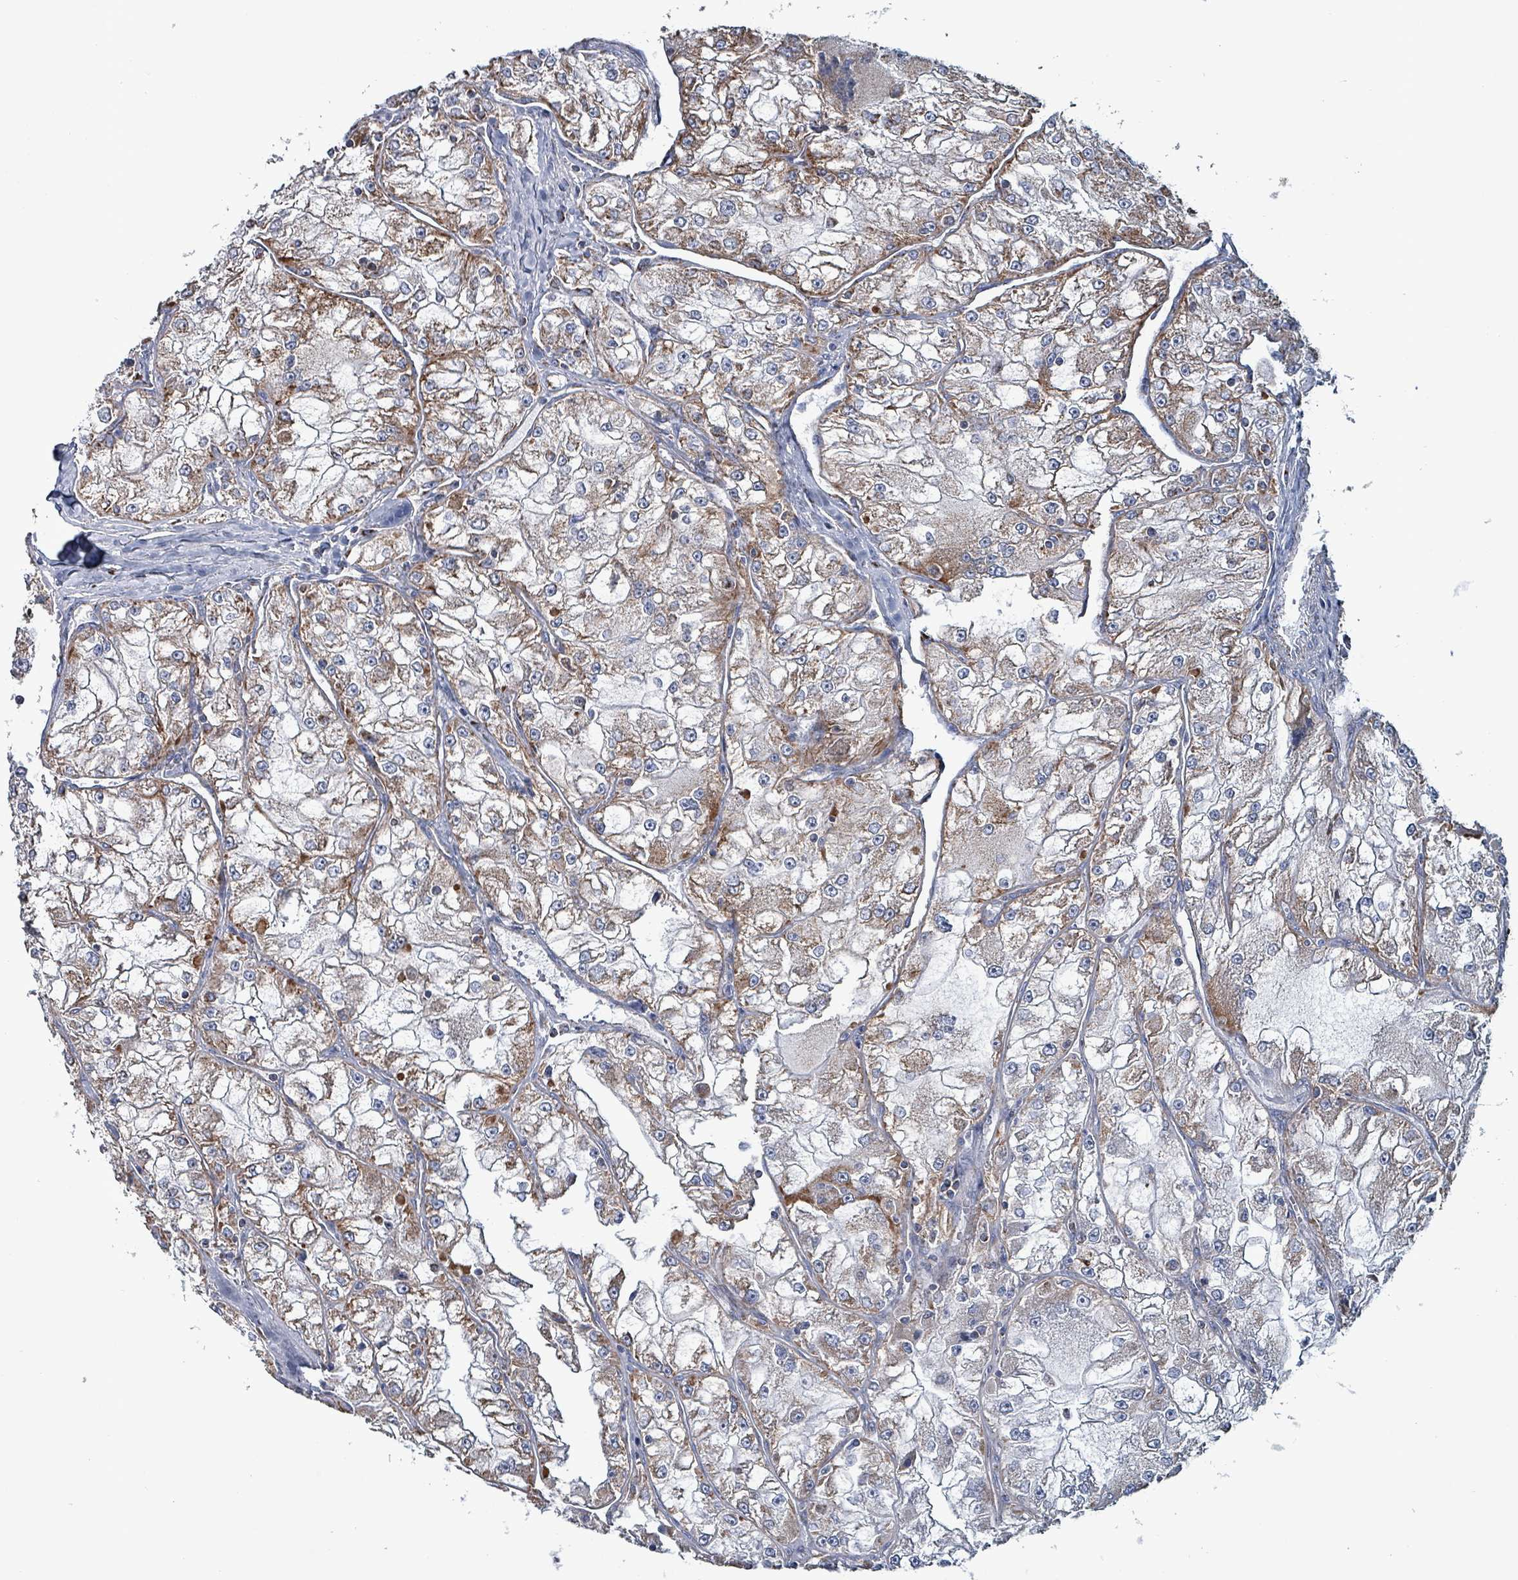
{"staining": {"intensity": "moderate", "quantity": ">75%", "location": "cytoplasmic/membranous"}, "tissue": "renal cancer", "cell_type": "Tumor cells", "image_type": "cancer", "snomed": [{"axis": "morphology", "description": "Adenocarcinoma, NOS"}, {"axis": "topography", "description": "Kidney"}], "caption": "DAB immunohistochemical staining of human renal cancer (adenocarcinoma) shows moderate cytoplasmic/membranous protein expression in approximately >75% of tumor cells. The staining is performed using DAB (3,3'-diaminobenzidine) brown chromogen to label protein expression. The nuclei are counter-stained blue using hematoxylin.", "gene": "IDH3B", "patient": {"sex": "female", "age": 72}}